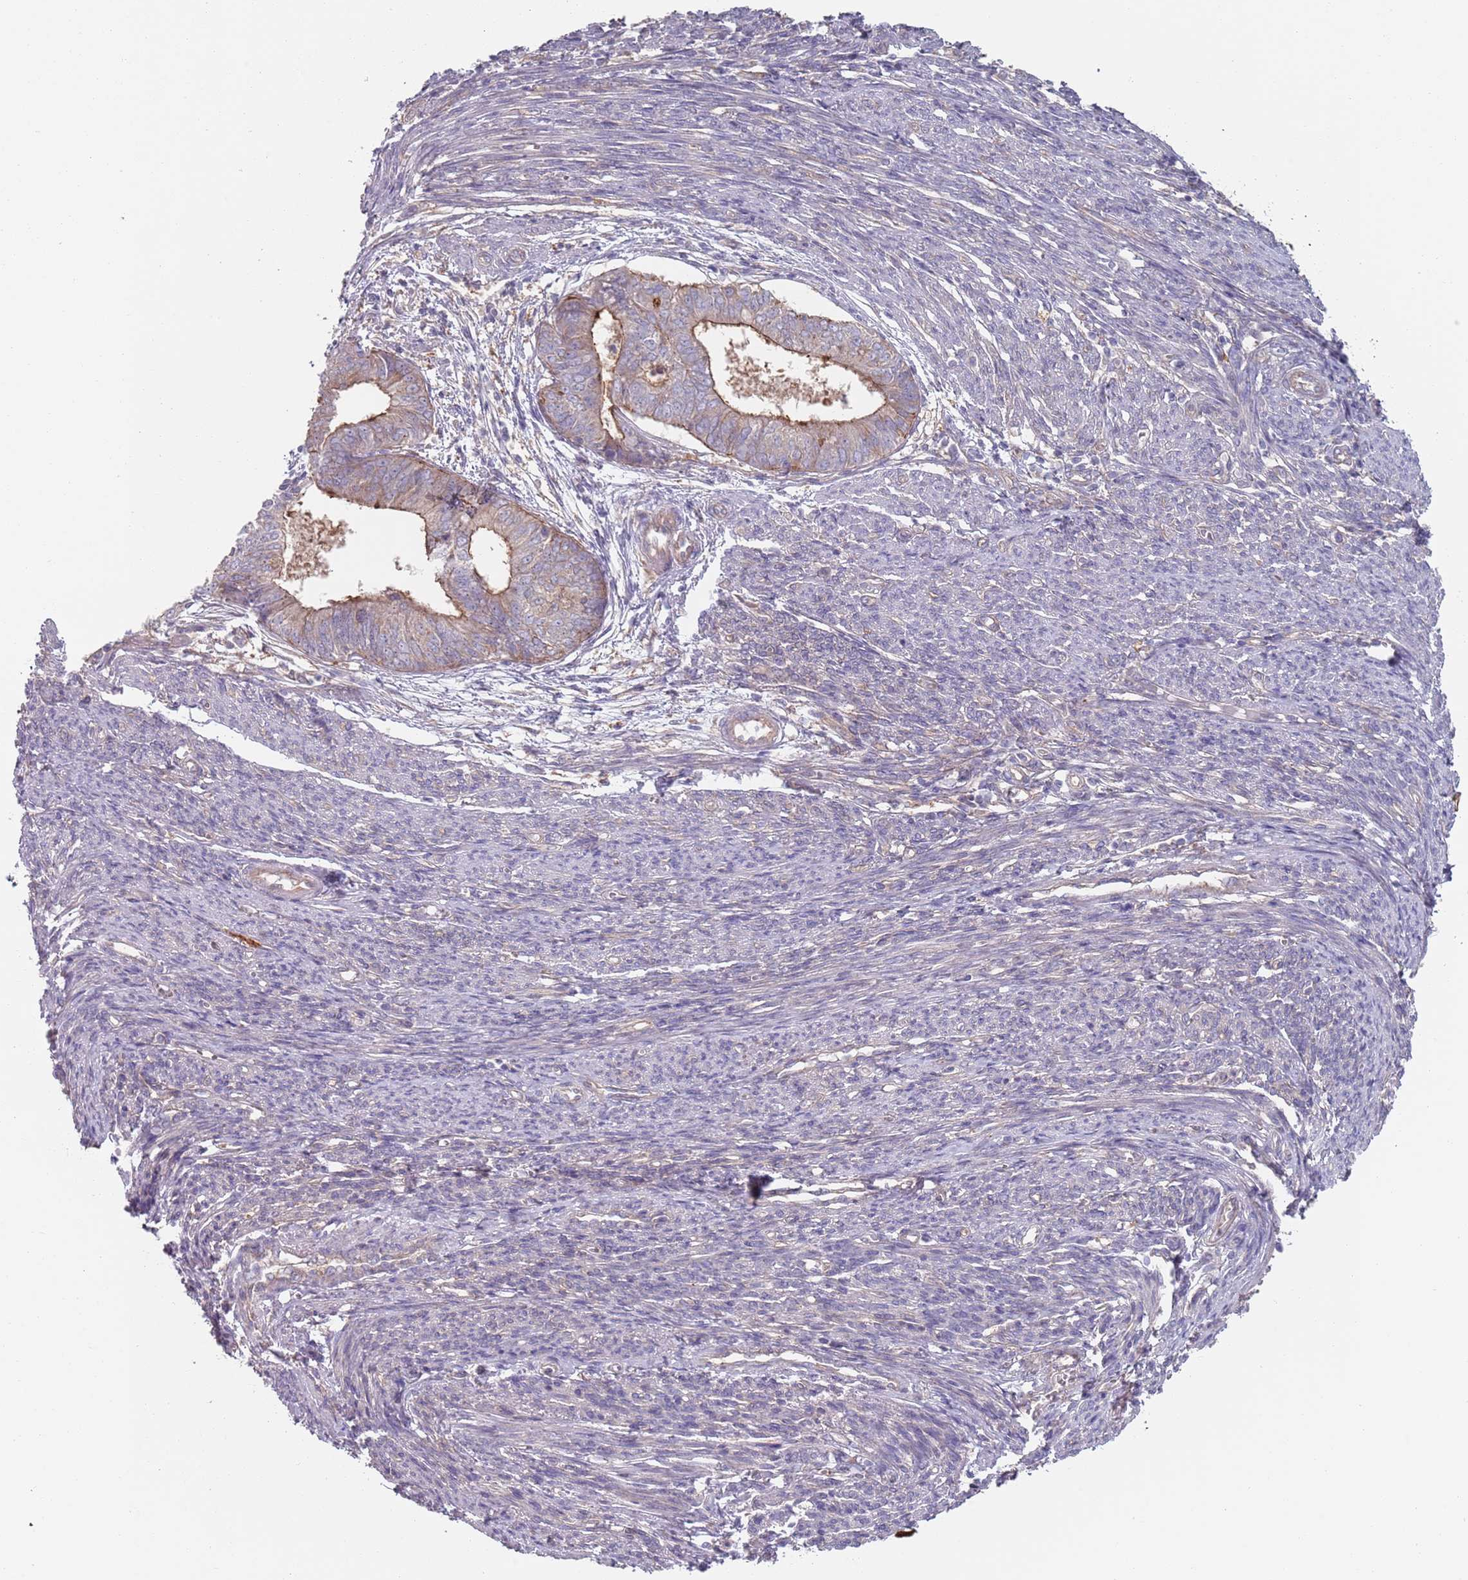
{"staining": {"intensity": "moderate", "quantity": "<25%", "location": "cytoplasmic/membranous"}, "tissue": "endometrial cancer", "cell_type": "Tumor cells", "image_type": "cancer", "snomed": [{"axis": "morphology", "description": "Adenocarcinoma, NOS"}, {"axis": "topography", "description": "Endometrium"}], "caption": "IHC histopathology image of neoplastic tissue: adenocarcinoma (endometrial) stained using IHC reveals low levels of moderate protein expression localized specifically in the cytoplasmic/membranous of tumor cells, appearing as a cytoplasmic/membranous brown color.", "gene": "APPL2", "patient": {"sex": "female", "age": 62}}